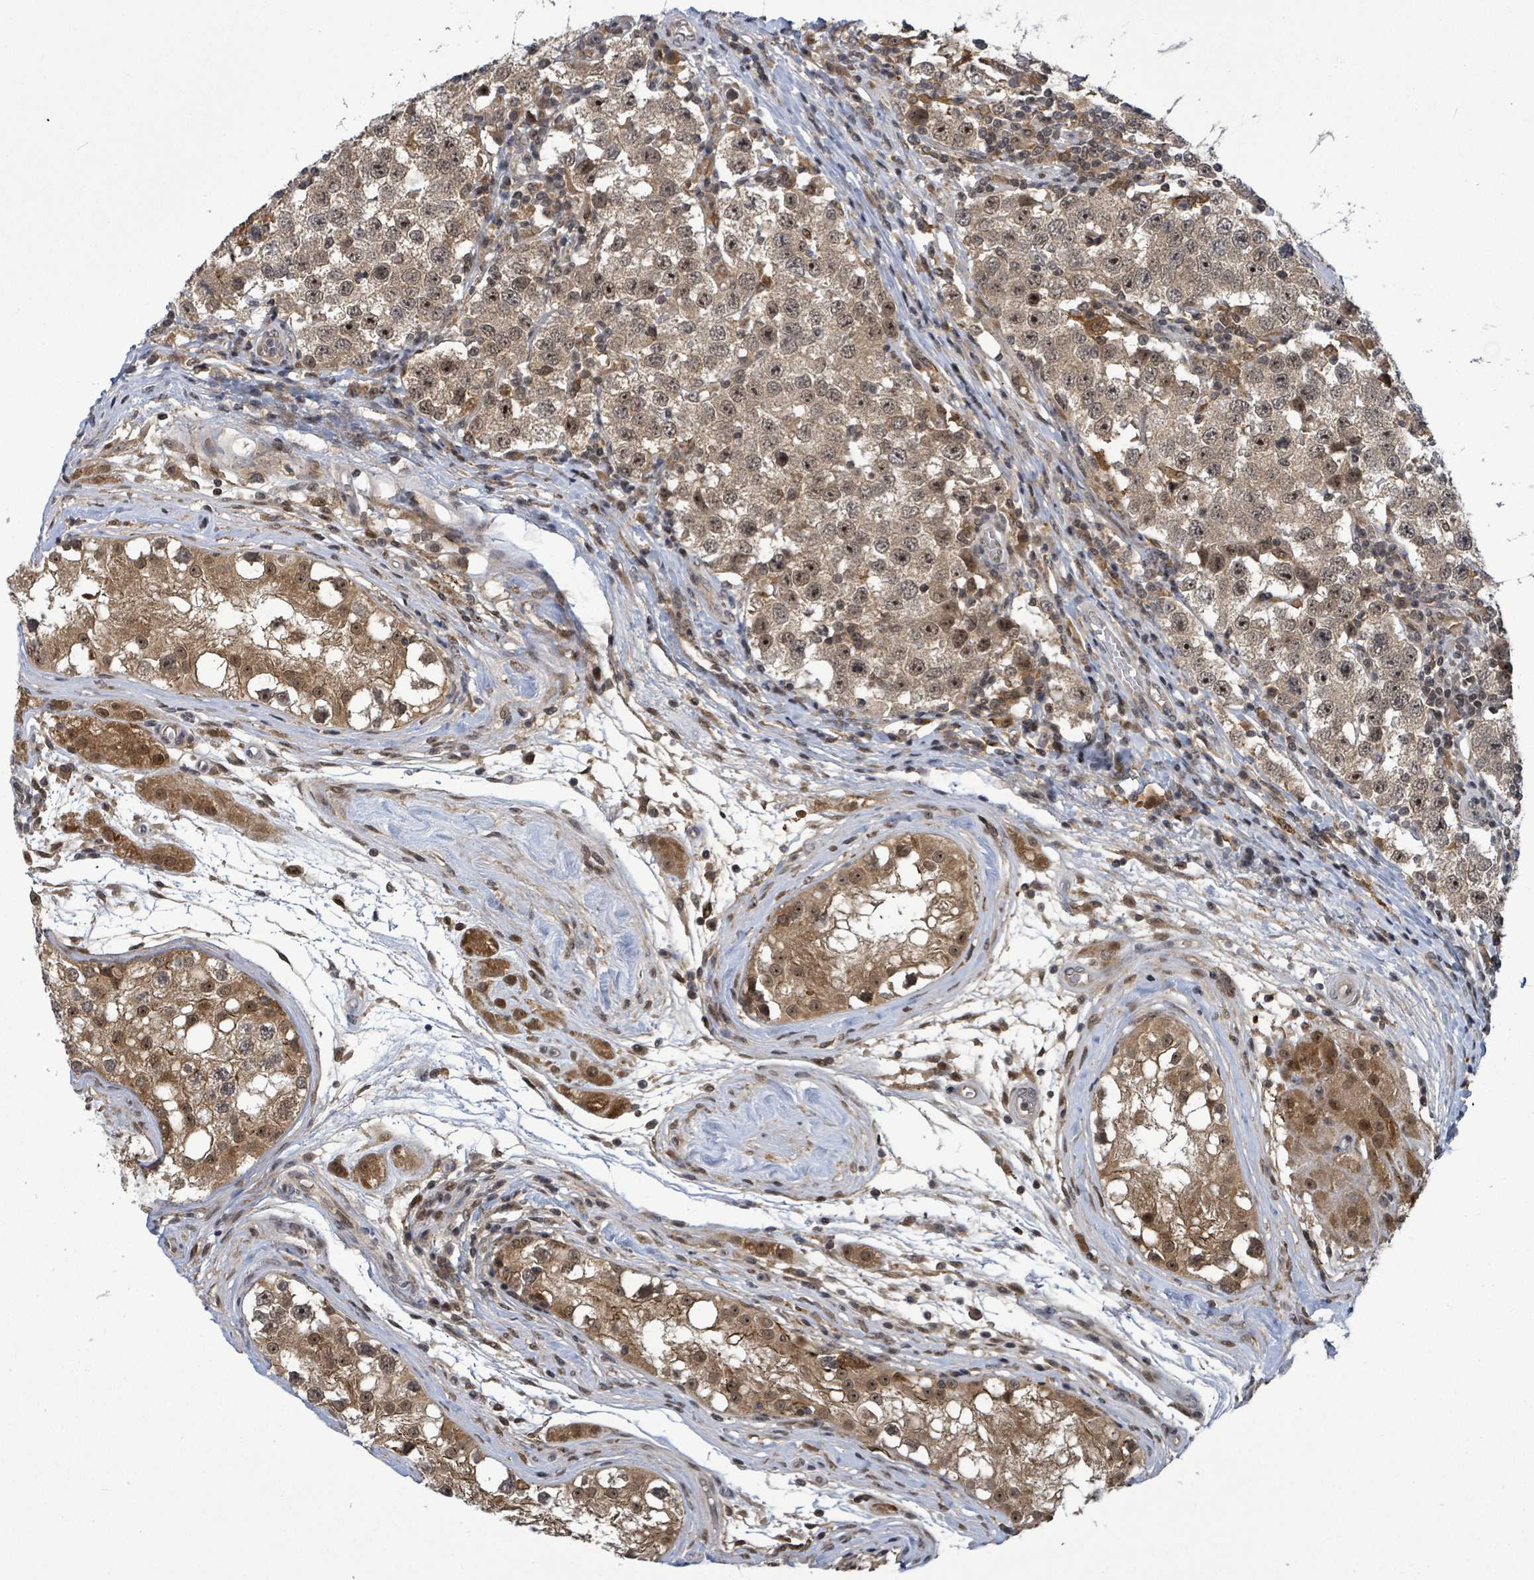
{"staining": {"intensity": "weak", "quantity": ">75%", "location": "cytoplasmic/membranous,nuclear"}, "tissue": "testis cancer", "cell_type": "Tumor cells", "image_type": "cancer", "snomed": [{"axis": "morphology", "description": "Seminoma, NOS"}, {"axis": "topography", "description": "Testis"}], "caption": "Testis cancer (seminoma) was stained to show a protein in brown. There is low levels of weak cytoplasmic/membranous and nuclear positivity in about >75% of tumor cells. Ihc stains the protein in brown and the nuclei are stained blue.", "gene": "FBXO6", "patient": {"sex": "male", "age": 34}}